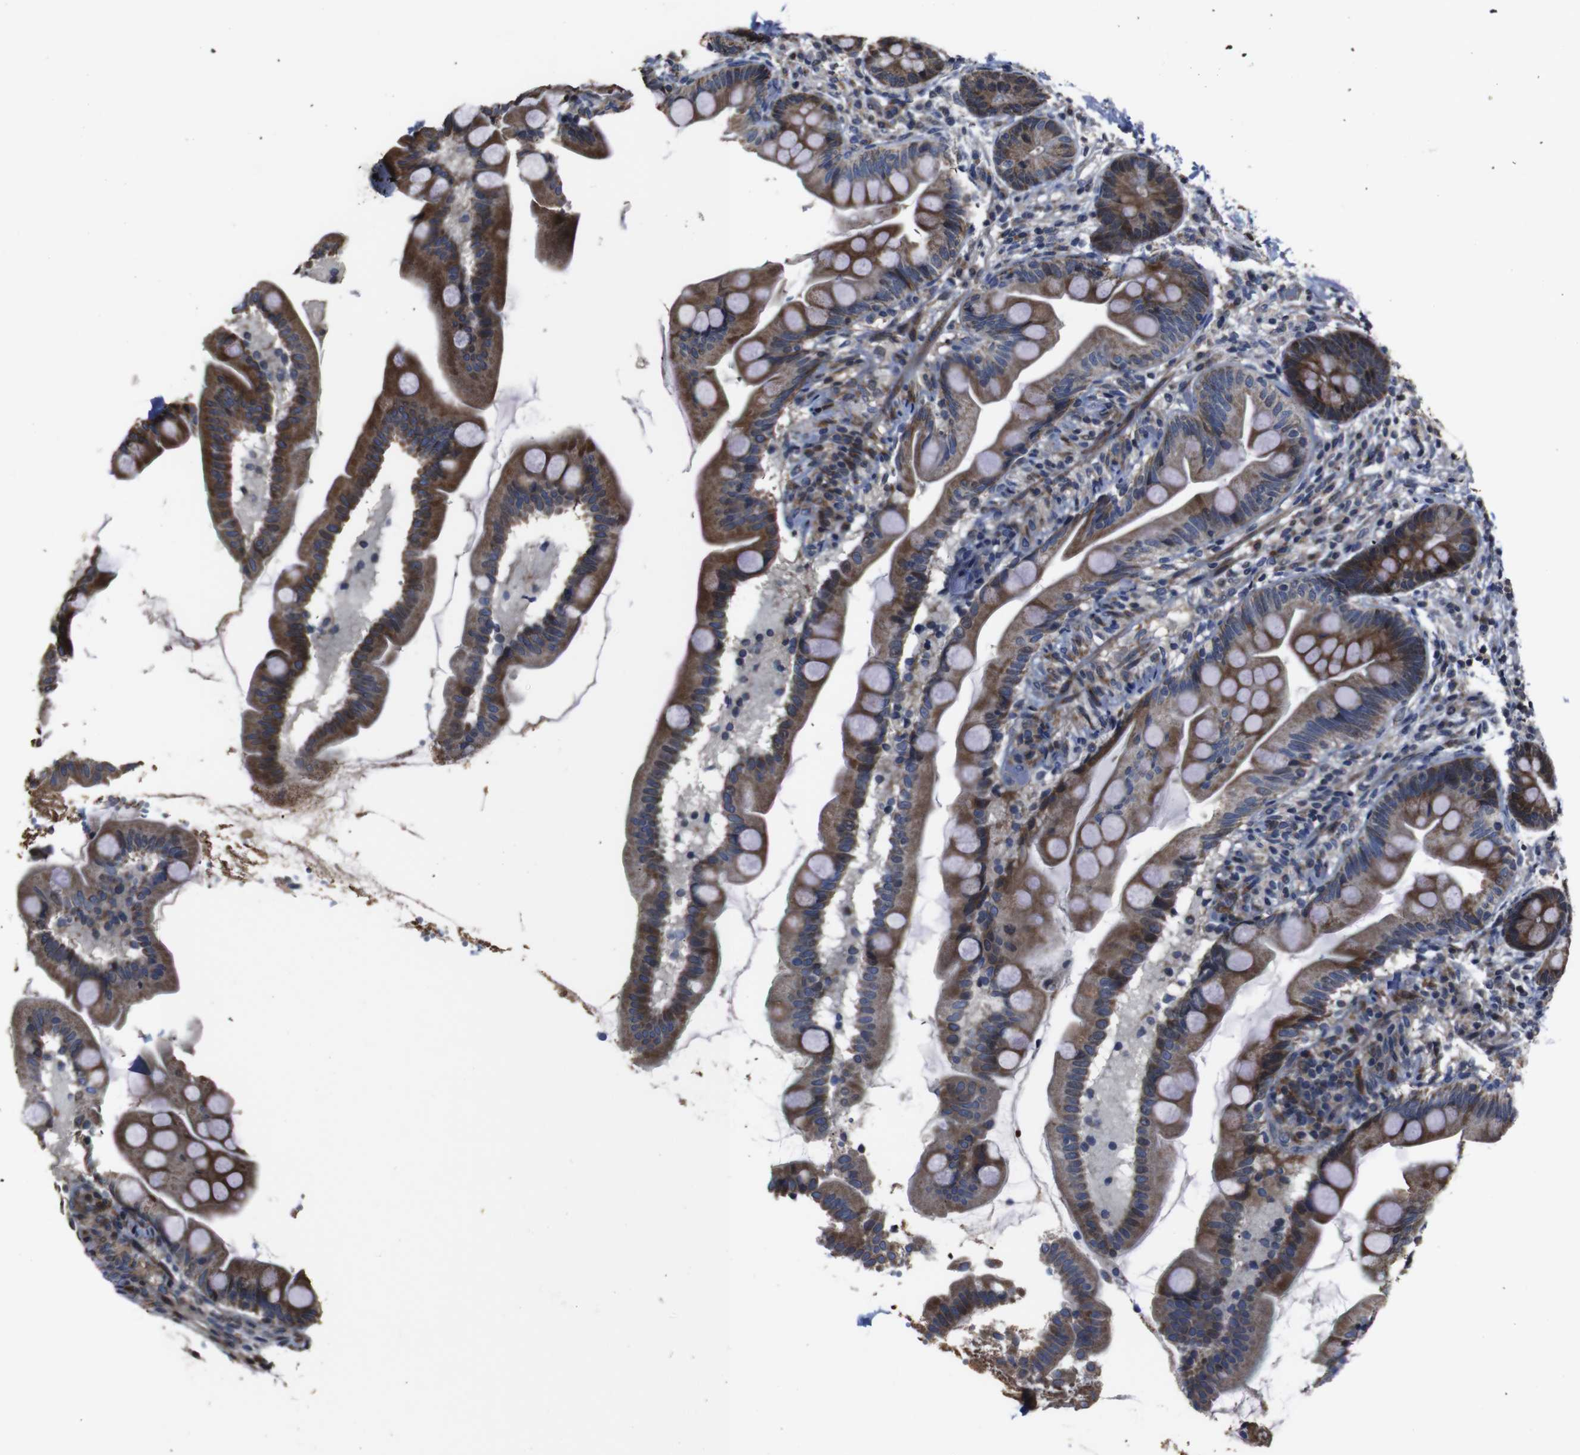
{"staining": {"intensity": "strong", "quantity": ">75%", "location": "cytoplasmic/membranous"}, "tissue": "small intestine", "cell_type": "Glandular cells", "image_type": "normal", "snomed": [{"axis": "morphology", "description": "Normal tissue, NOS"}, {"axis": "topography", "description": "Small intestine"}], "caption": "Immunohistochemistry (DAB (3,3'-diaminobenzidine)) staining of benign small intestine exhibits strong cytoplasmic/membranous protein positivity in approximately >75% of glandular cells.", "gene": "SNN", "patient": {"sex": "female", "age": 56}}